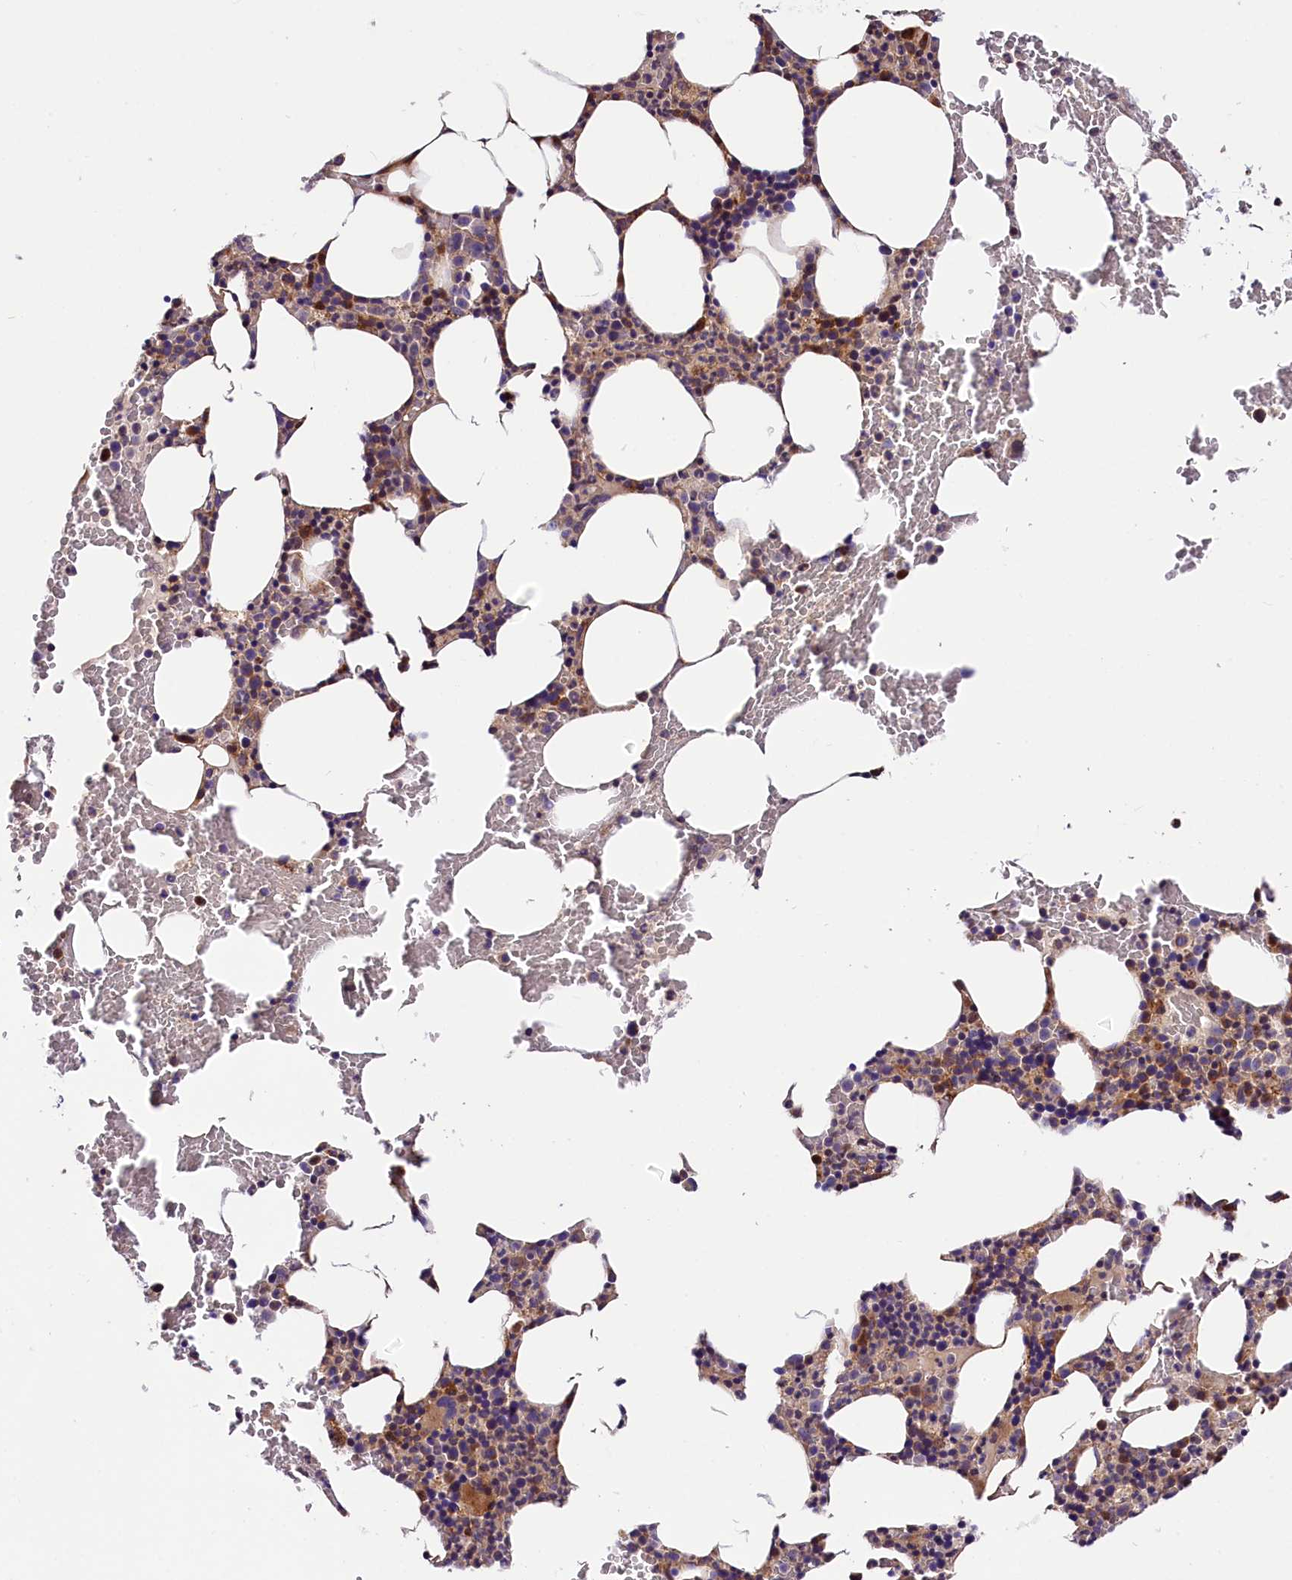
{"staining": {"intensity": "moderate", "quantity": "<25%", "location": "cytoplasmic/membranous"}, "tissue": "bone marrow", "cell_type": "Hematopoietic cells", "image_type": "normal", "snomed": [{"axis": "morphology", "description": "Normal tissue, NOS"}, {"axis": "morphology", "description": "Inflammation, NOS"}, {"axis": "topography", "description": "Bone marrow"}], "caption": "Normal bone marrow exhibits moderate cytoplasmic/membranous staining in approximately <25% of hematopoietic cells Nuclei are stained in blue..", "gene": "ARMC6", "patient": {"sex": "female", "age": 78}}